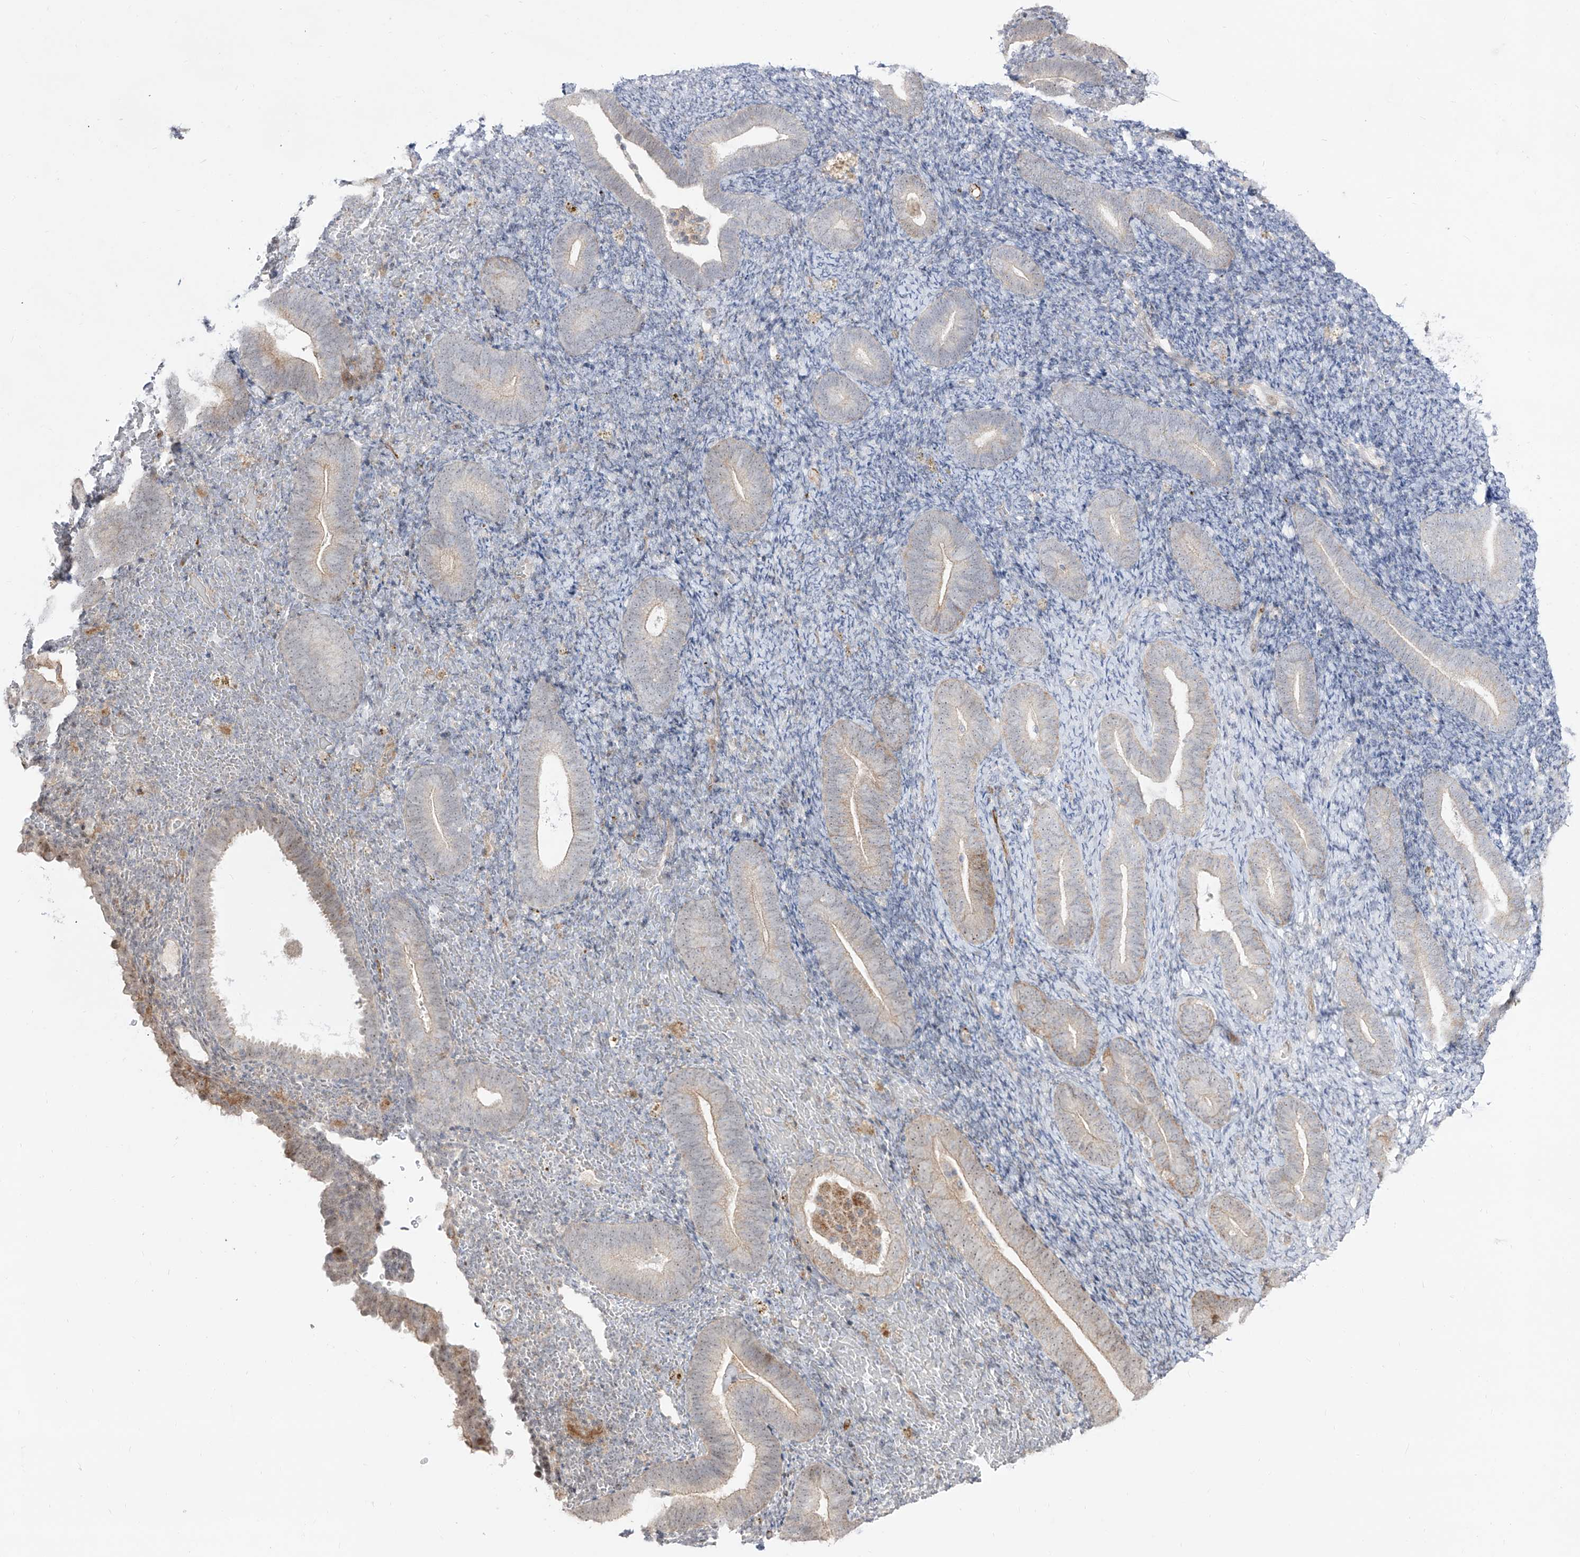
{"staining": {"intensity": "weak", "quantity": "<25%", "location": "nuclear"}, "tissue": "endometrium", "cell_type": "Cells in endometrial stroma", "image_type": "normal", "snomed": [{"axis": "morphology", "description": "Normal tissue, NOS"}, {"axis": "topography", "description": "Endometrium"}], "caption": "Cells in endometrial stroma are negative for protein expression in normal human endometrium. The staining was performed using DAB to visualize the protein expression in brown, while the nuclei were stained in blue with hematoxylin (Magnification: 20x).", "gene": "ZNF180", "patient": {"sex": "female", "age": 51}}